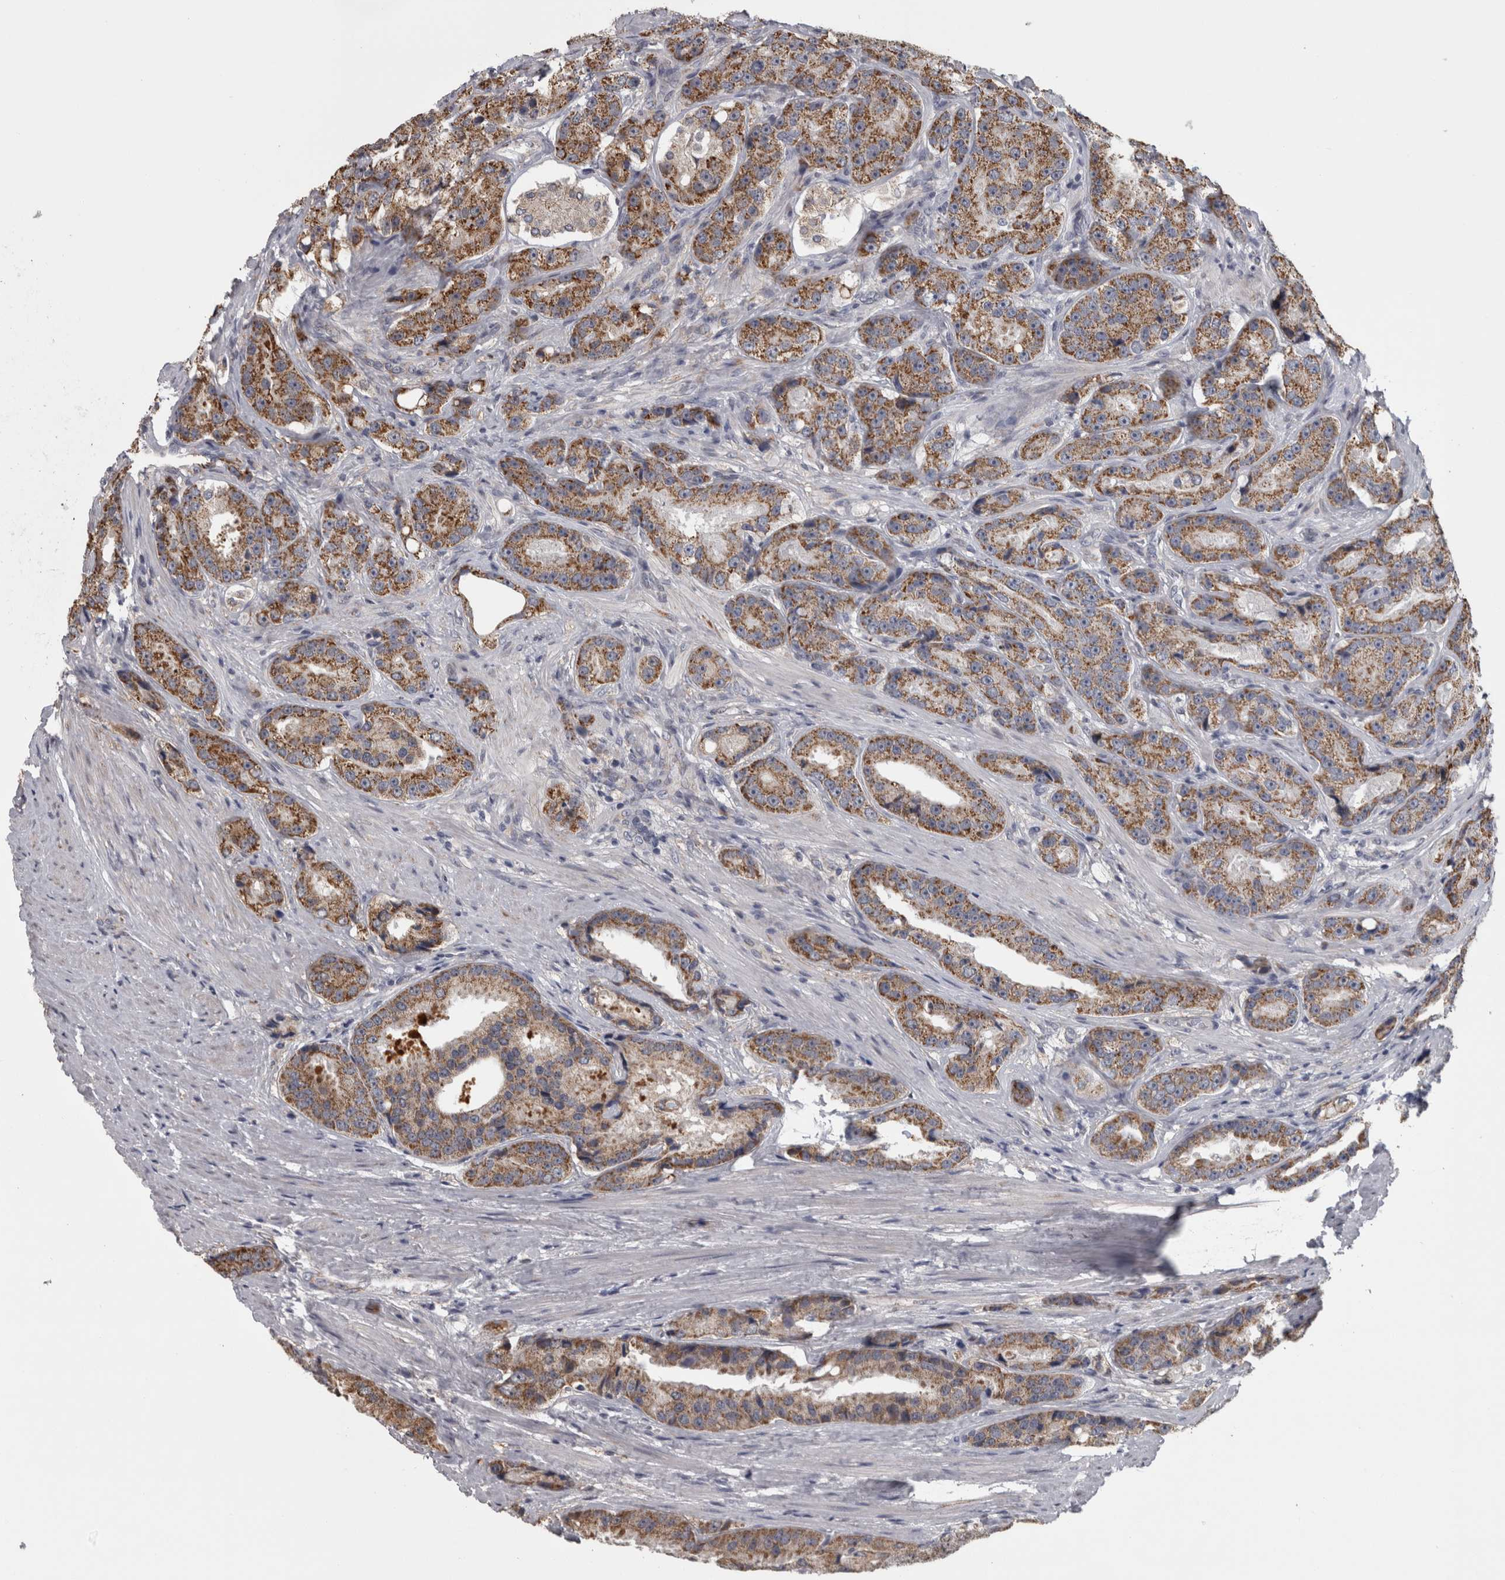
{"staining": {"intensity": "moderate", "quantity": ">75%", "location": "cytoplasmic/membranous"}, "tissue": "prostate cancer", "cell_type": "Tumor cells", "image_type": "cancer", "snomed": [{"axis": "morphology", "description": "Adenocarcinoma, High grade"}, {"axis": "topography", "description": "Prostate"}], "caption": "An image of adenocarcinoma (high-grade) (prostate) stained for a protein demonstrates moderate cytoplasmic/membranous brown staining in tumor cells.", "gene": "DBT", "patient": {"sex": "male", "age": 60}}